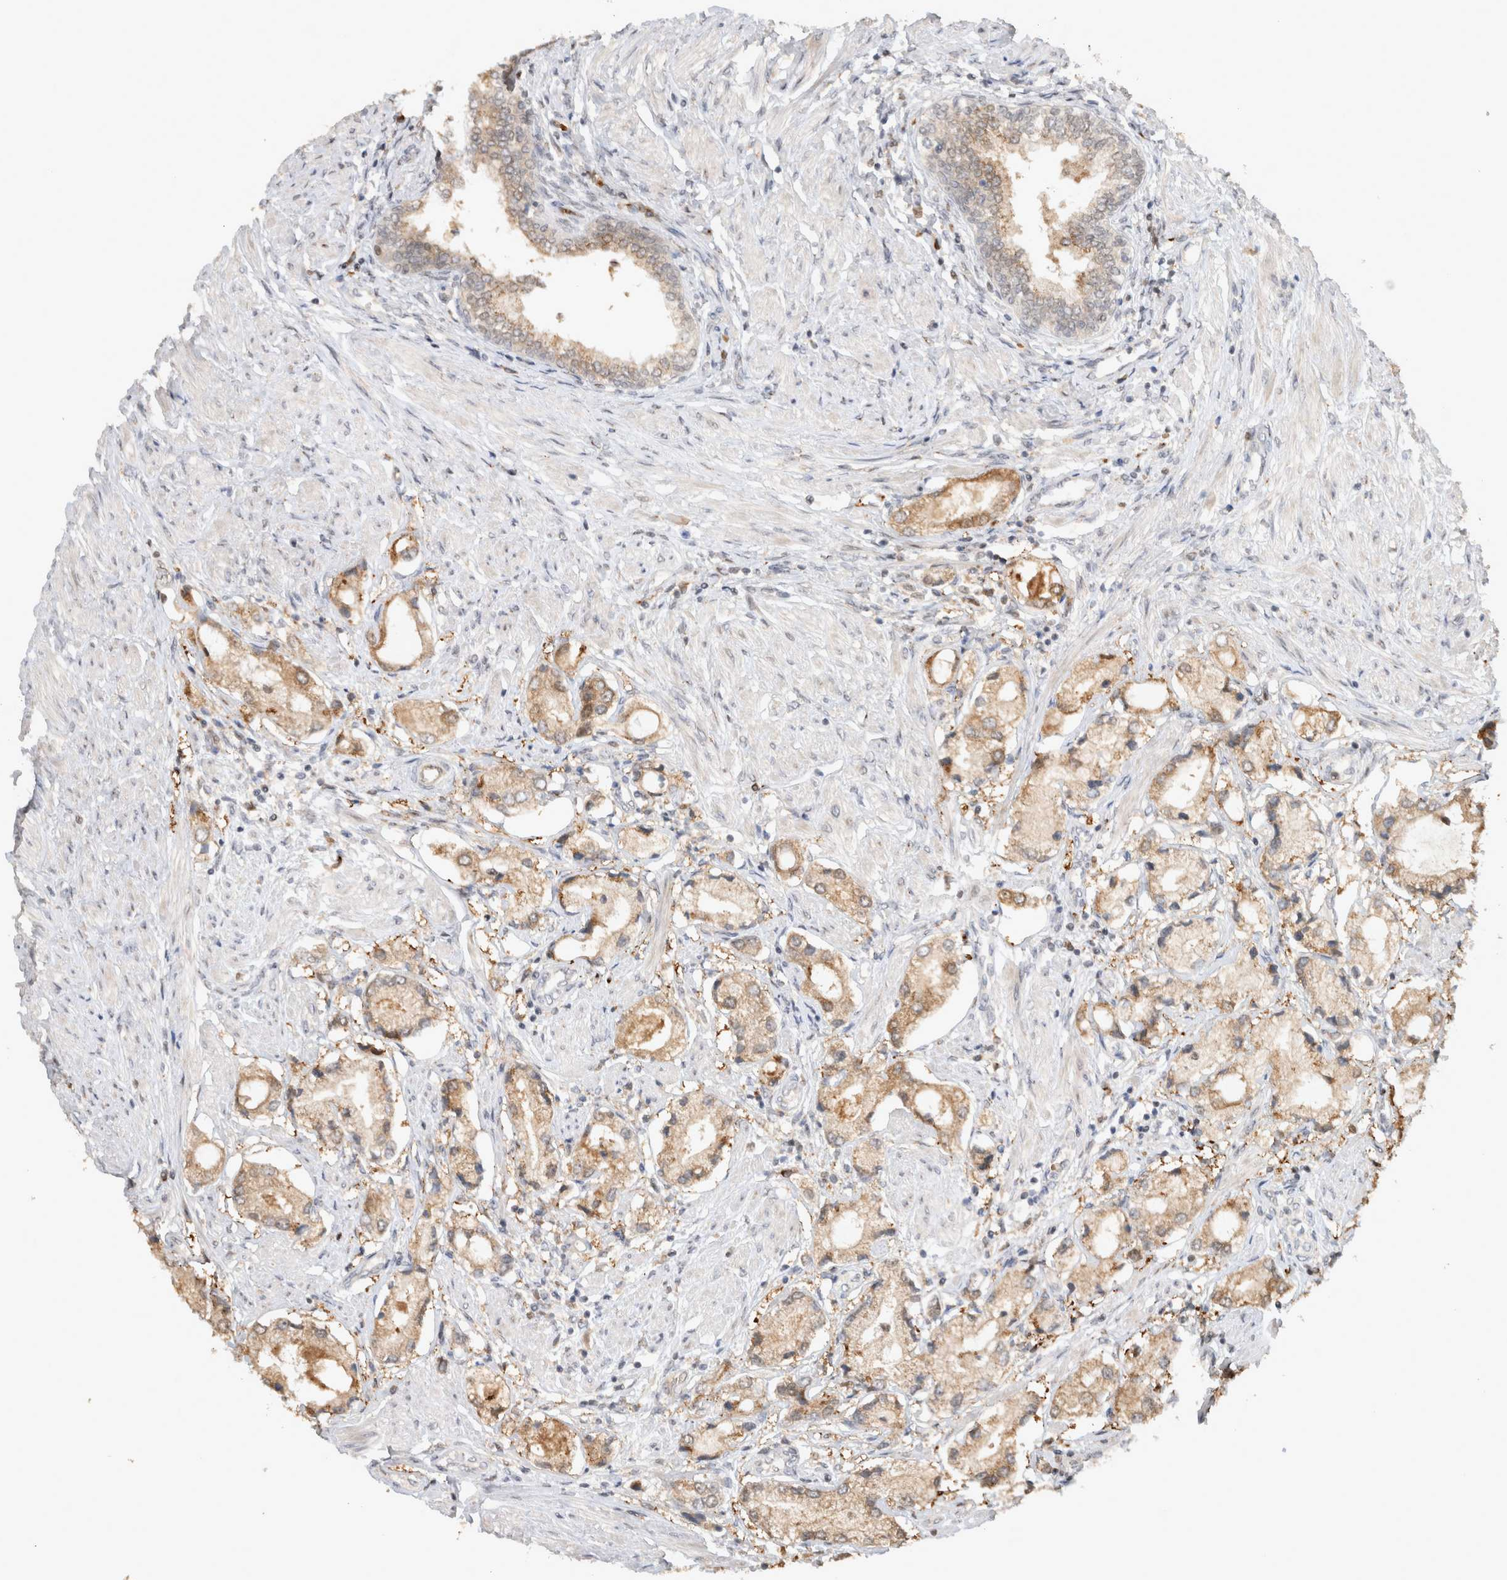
{"staining": {"intensity": "moderate", "quantity": ">75%", "location": "cytoplasmic/membranous,nuclear"}, "tissue": "prostate cancer", "cell_type": "Tumor cells", "image_type": "cancer", "snomed": [{"axis": "morphology", "description": "Adenocarcinoma, Low grade"}, {"axis": "topography", "description": "Prostate"}], "caption": "The image demonstrates immunohistochemical staining of prostate low-grade adenocarcinoma. There is moderate cytoplasmic/membranous and nuclear positivity is seen in approximately >75% of tumor cells.", "gene": "OTUD6B", "patient": {"sex": "male", "age": 71}}